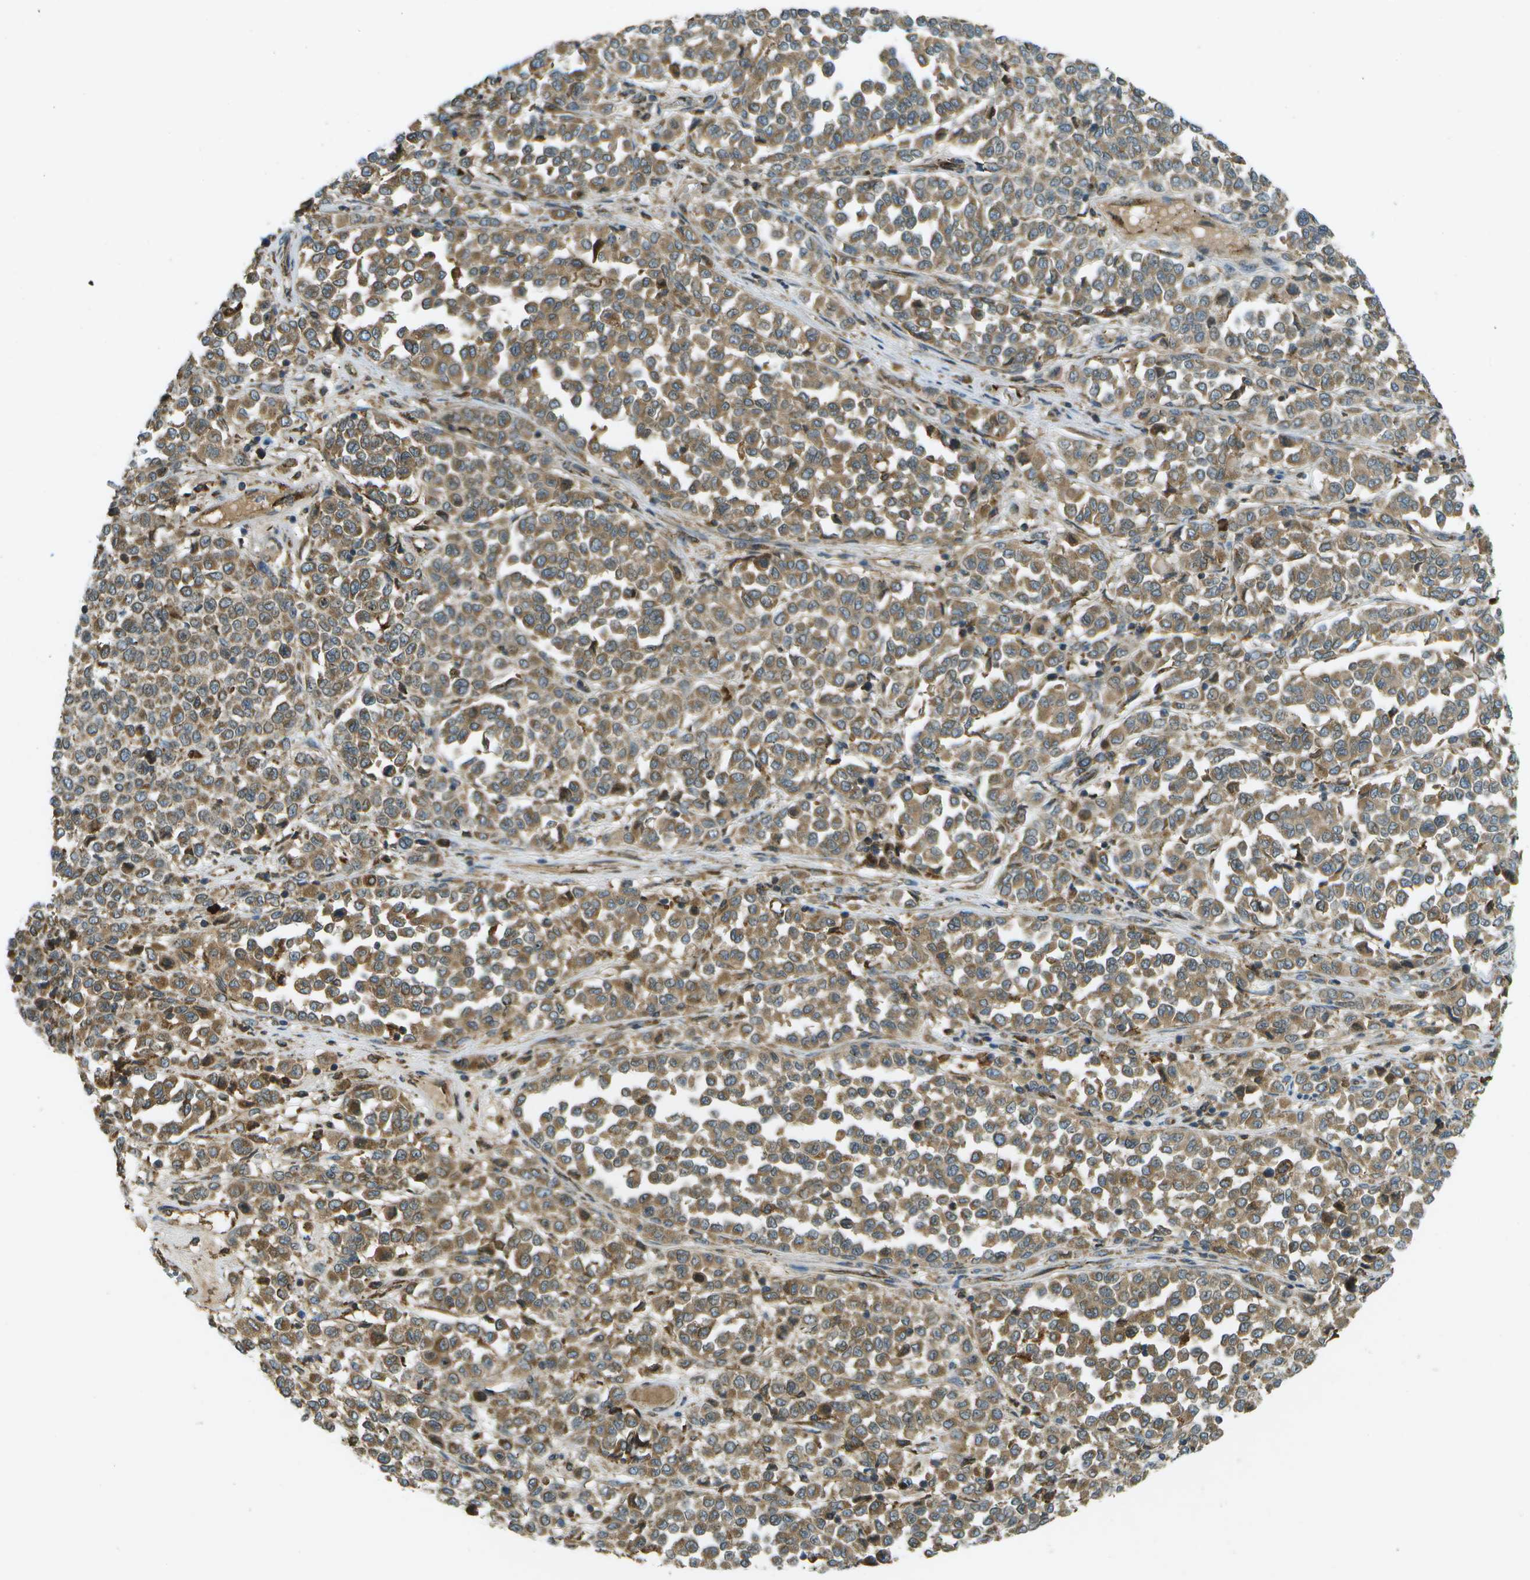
{"staining": {"intensity": "moderate", "quantity": ">75%", "location": "cytoplasmic/membranous"}, "tissue": "melanoma", "cell_type": "Tumor cells", "image_type": "cancer", "snomed": [{"axis": "morphology", "description": "Malignant melanoma, Metastatic site"}, {"axis": "topography", "description": "Pancreas"}], "caption": "Immunohistochemical staining of melanoma displays moderate cytoplasmic/membranous protein expression in about >75% of tumor cells.", "gene": "USP30", "patient": {"sex": "female", "age": 30}}